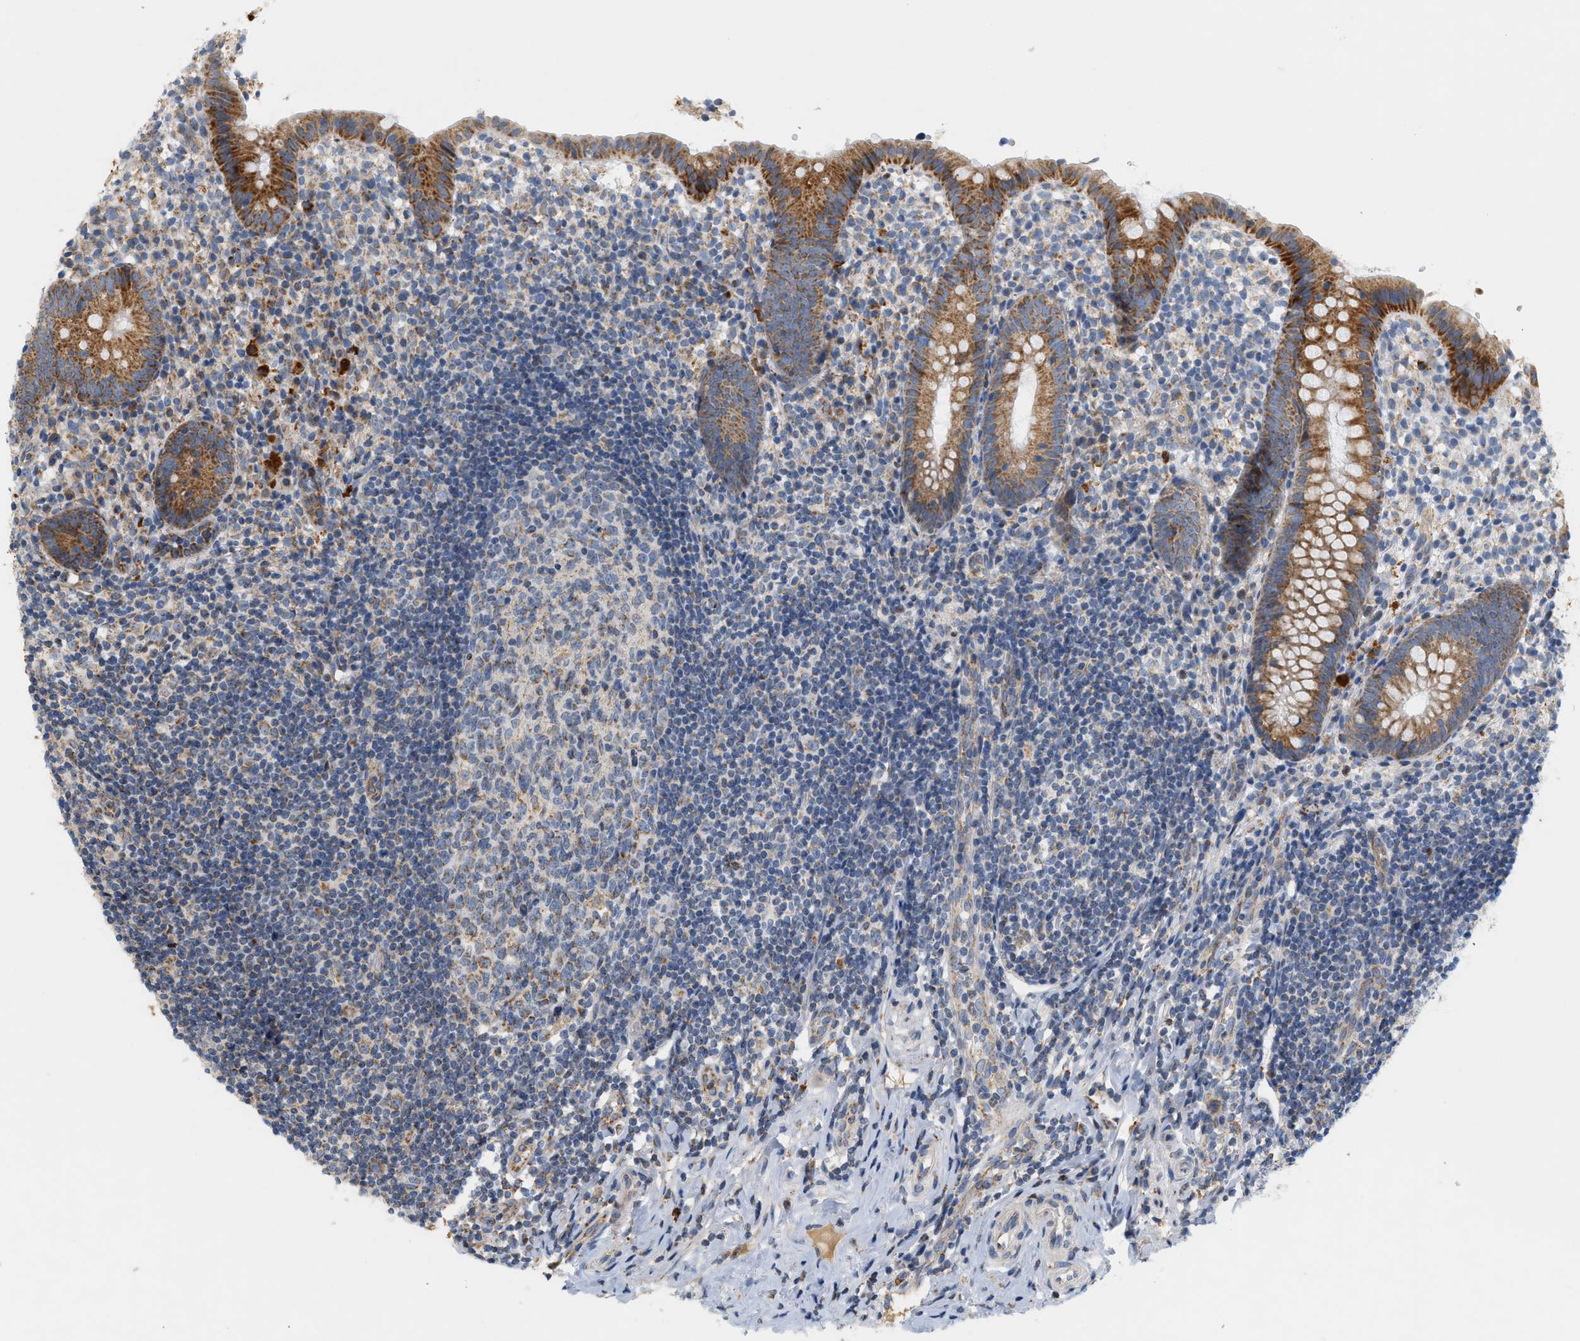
{"staining": {"intensity": "strong", "quantity": ">75%", "location": "cytoplasmic/membranous"}, "tissue": "appendix", "cell_type": "Glandular cells", "image_type": "normal", "snomed": [{"axis": "morphology", "description": "Normal tissue, NOS"}, {"axis": "topography", "description": "Appendix"}], "caption": "This photomicrograph displays immunohistochemistry (IHC) staining of unremarkable human appendix, with high strong cytoplasmic/membranous staining in about >75% of glandular cells.", "gene": "MCU", "patient": {"sex": "female", "age": 20}}